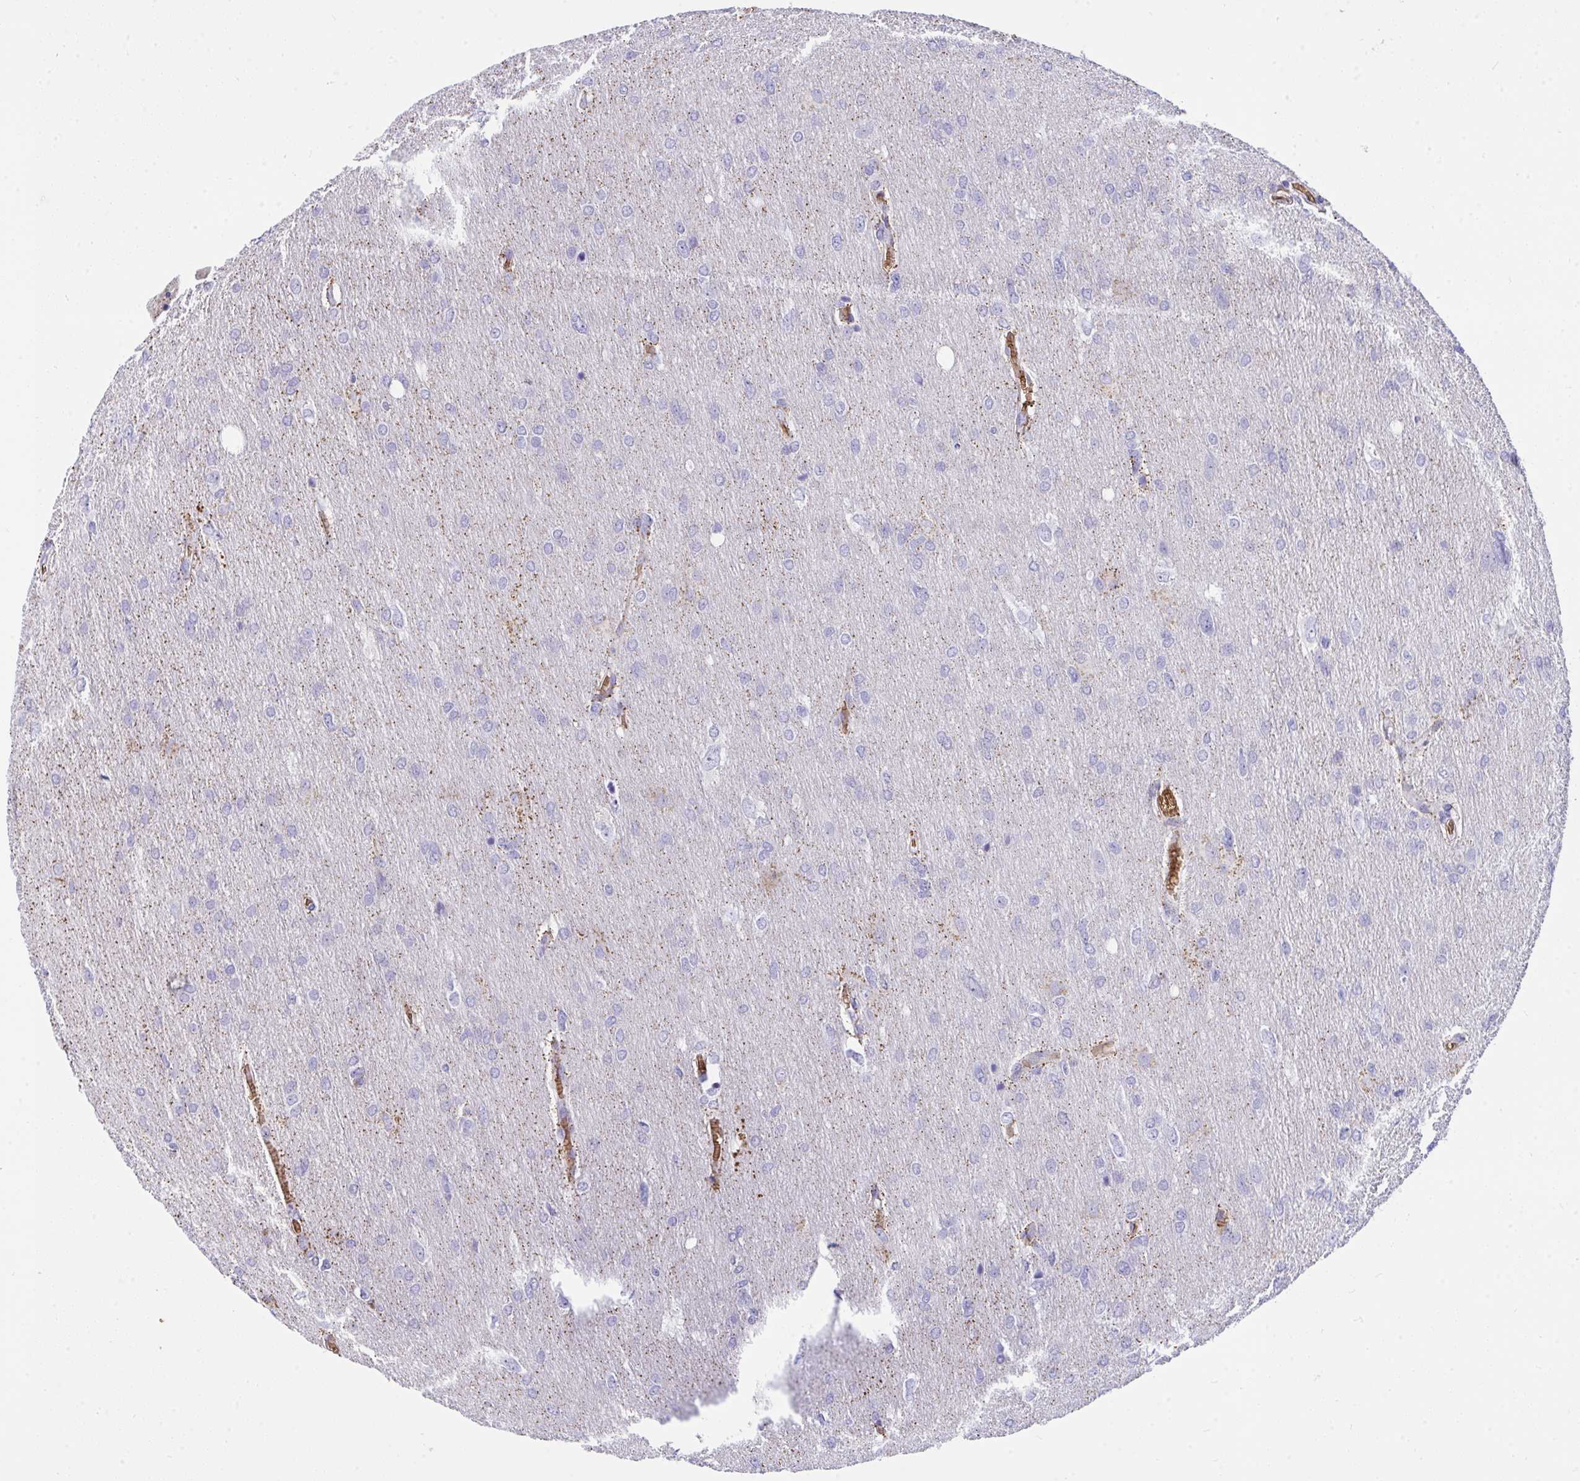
{"staining": {"intensity": "negative", "quantity": "none", "location": "none"}, "tissue": "glioma", "cell_type": "Tumor cells", "image_type": "cancer", "snomed": [{"axis": "morphology", "description": "Glioma, malignant, High grade"}, {"axis": "topography", "description": "Brain"}], "caption": "The immunohistochemistry (IHC) photomicrograph has no significant positivity in tumor cells of high-grade glioma (malignant) tissue.", "gene": "ANK1", "patient": {"sex": "male", "age": 53}}